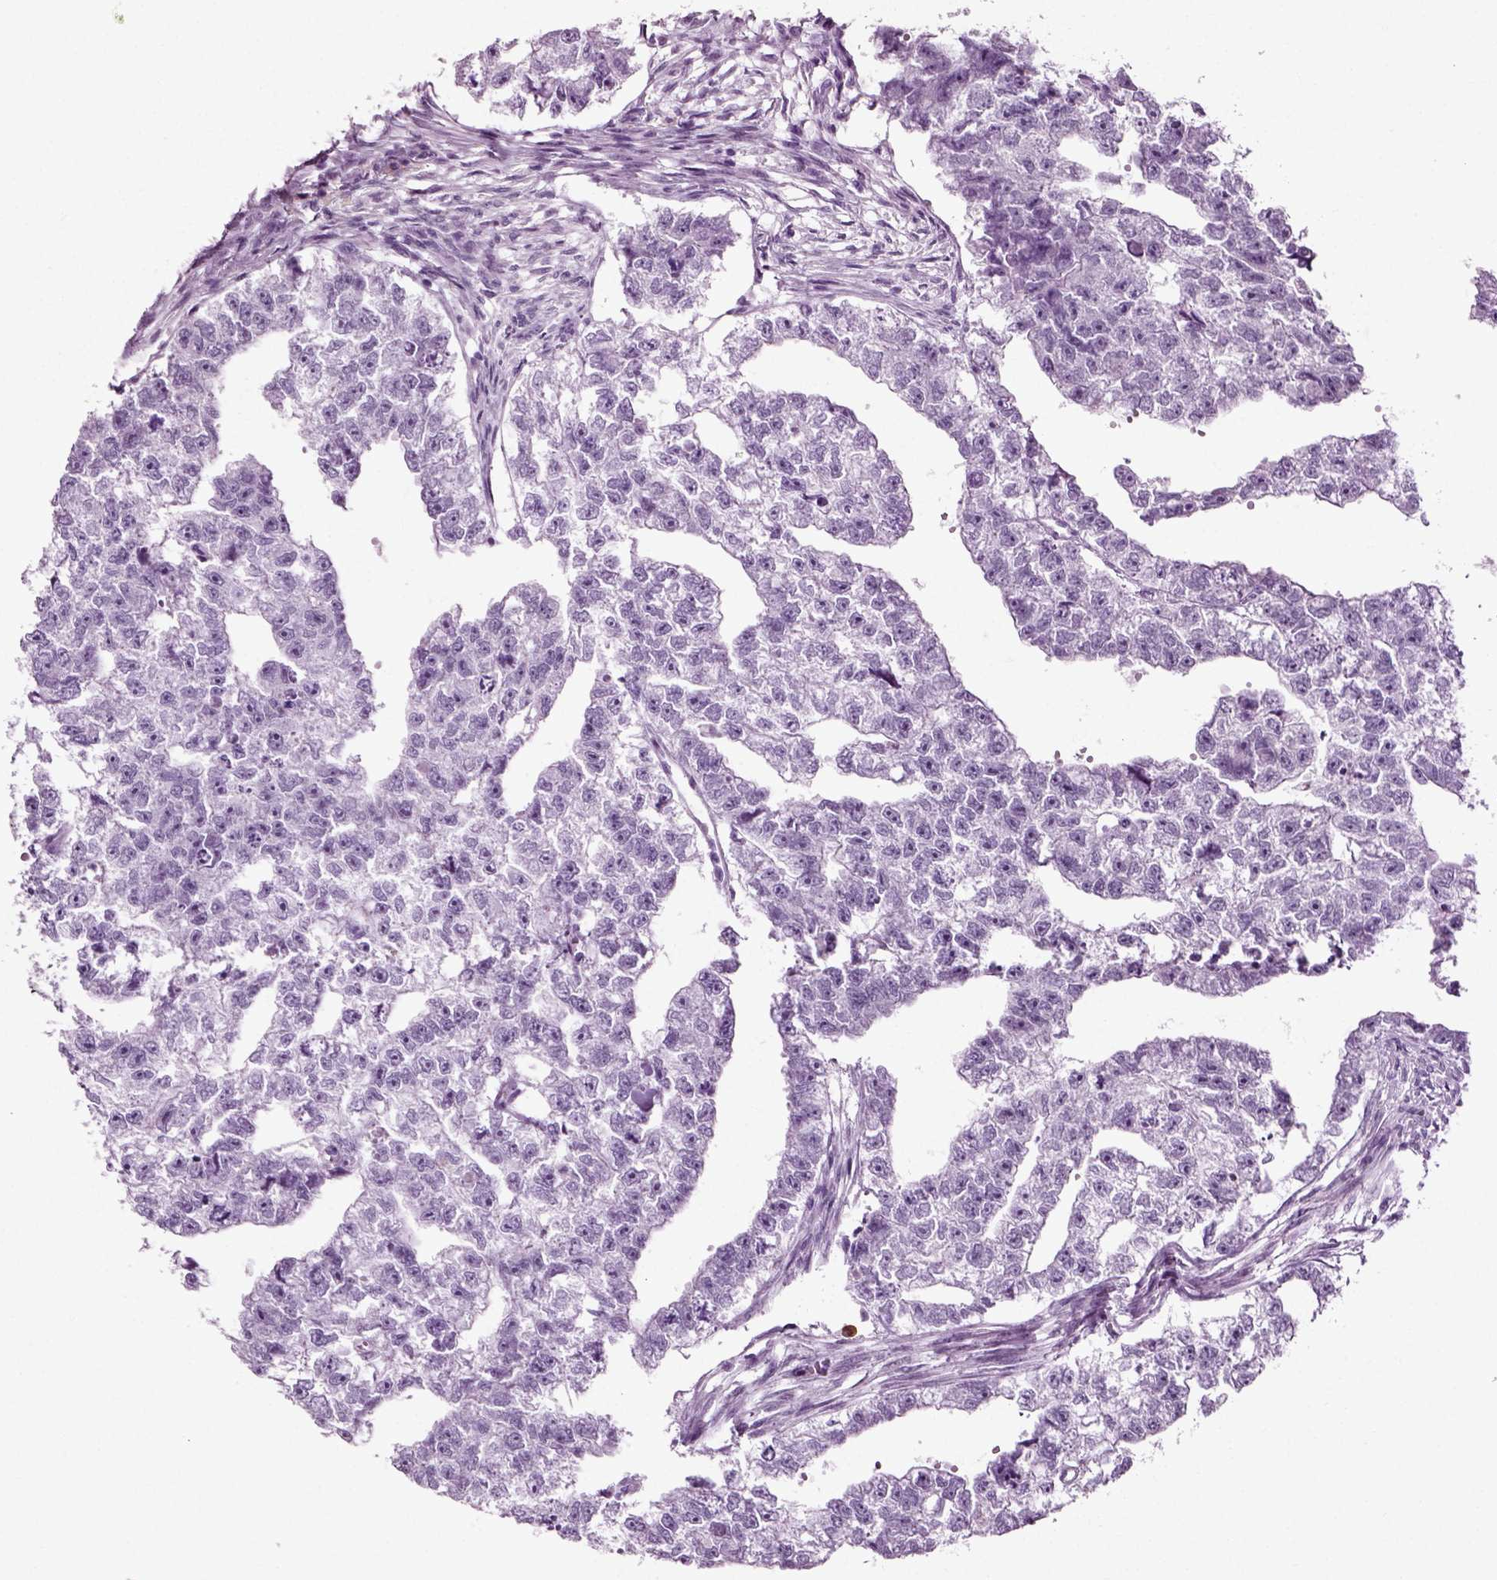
{"staining": {"intensity": "negative", "quantity": "none", "location": "none"}, "tissue": "testis cancer", "cell_type": "Tumor cells", "image_type": "cancer", "snomed": [{"axis": "morphology", "description": "Carcinoma, Embryonal, NOS"}, {"axis": "morphology", "description": "Teratoma, malignant, NOS"}, {"axis": "topography", "description": "Testis"}], "caption": "The IHC photomicrograph has no significant staining in tumor cells of embryonal carcinoma (testis) tissue. (Immunohistochemistry, brightfield microscopy, high magnification).", "gene": "SLC26A8", "patient": {"sex": "male", "age": 44}}